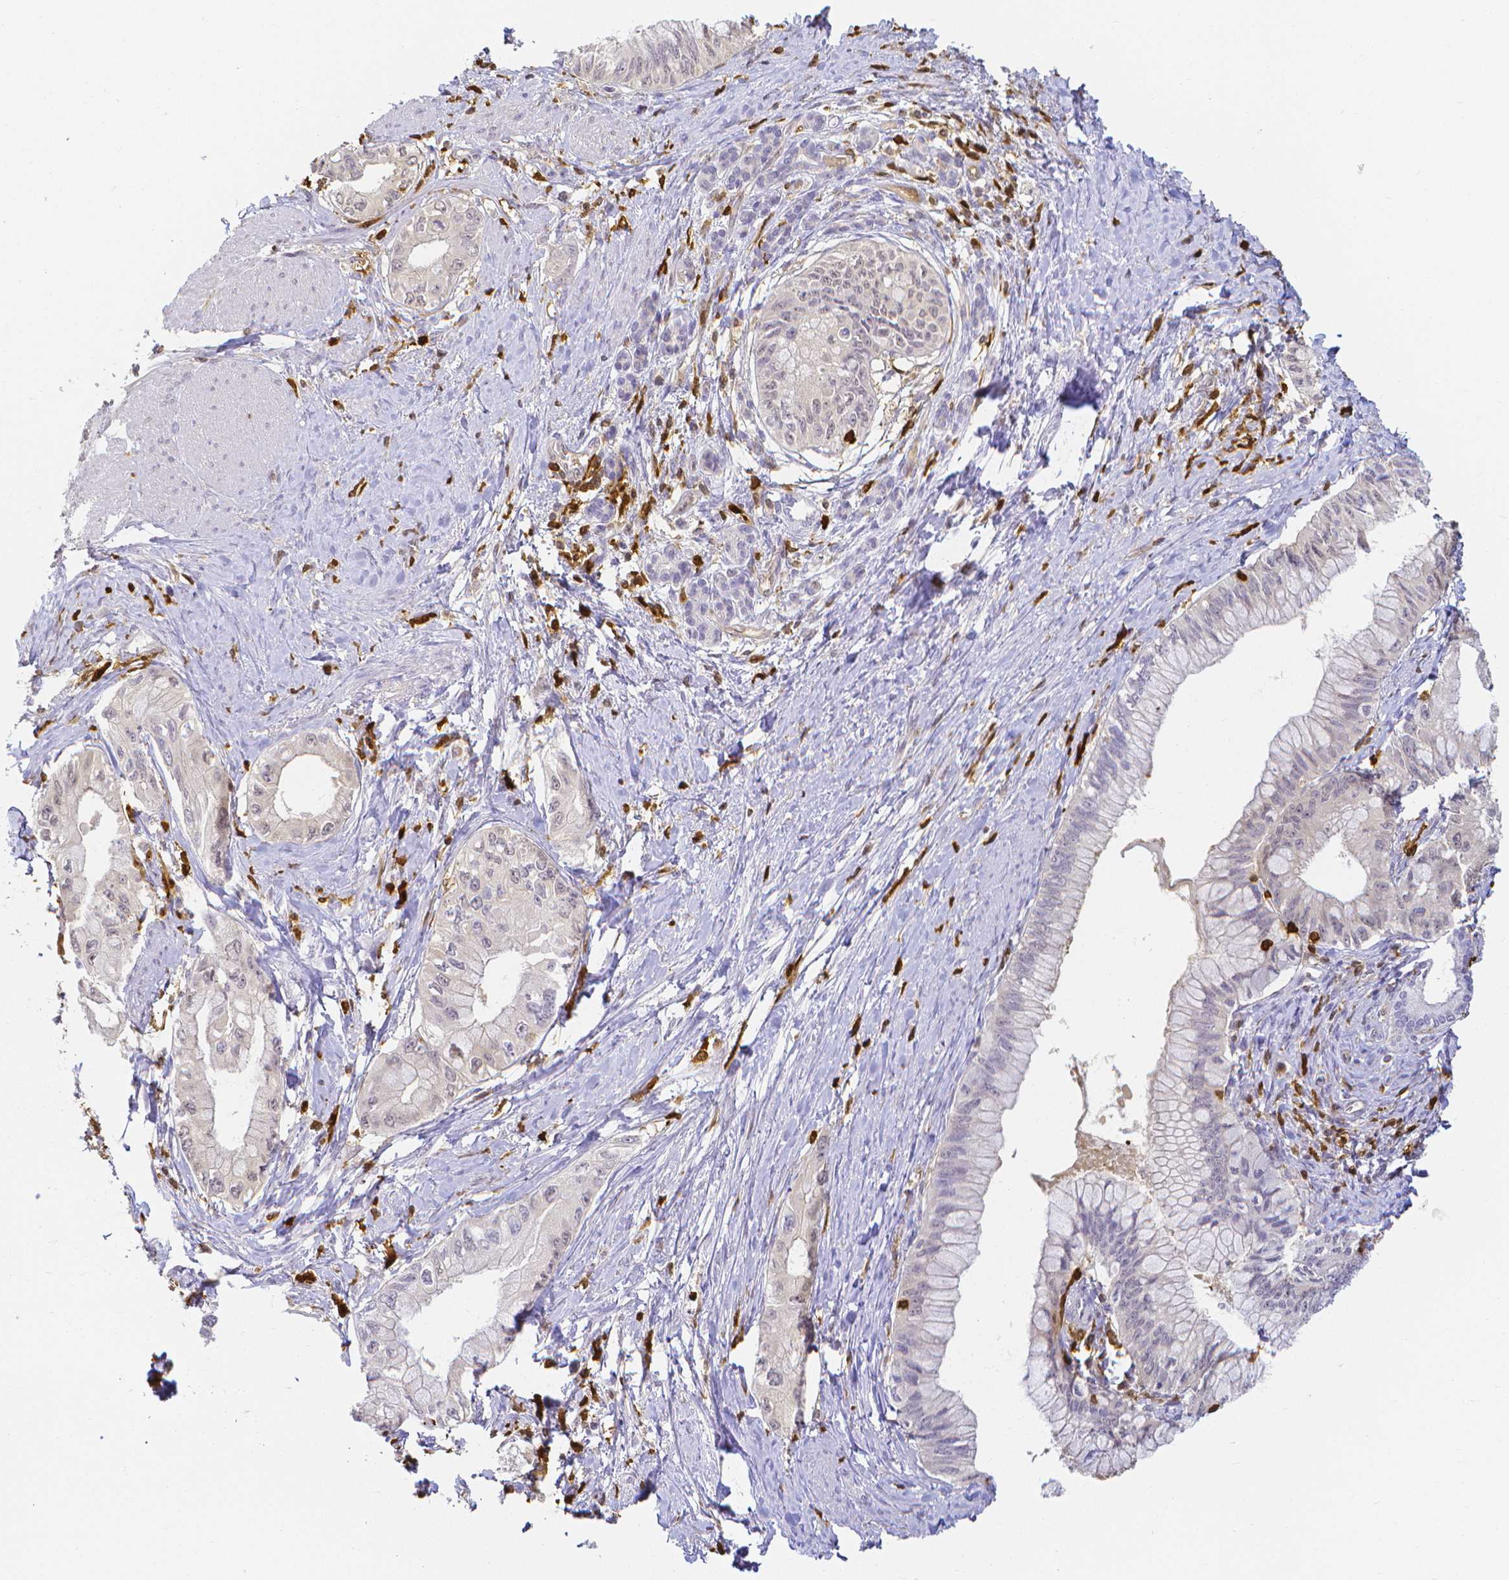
{"staining": {"intensity": "negative", "quantity": "none", "location": "none"}, "tissue": "pancreatic cancer", "cell_type": "Tumor cells", "image_type": "cancer", "snomed": [{"axis": "morphology", "description": "Adenocarcinoma, NOS"}, {"axis": "topography", "description": "Pancreas"}], "caption": "An image of pancreatic cancer stained for a protein shows no brown staining in tumor cells. (DAB (3,3'-diaminobenzidine) IHC visualized using brightfield microscopy, high magnification).", "gene": "COTL1", "patient": {"sex": "male", "age": 48}}